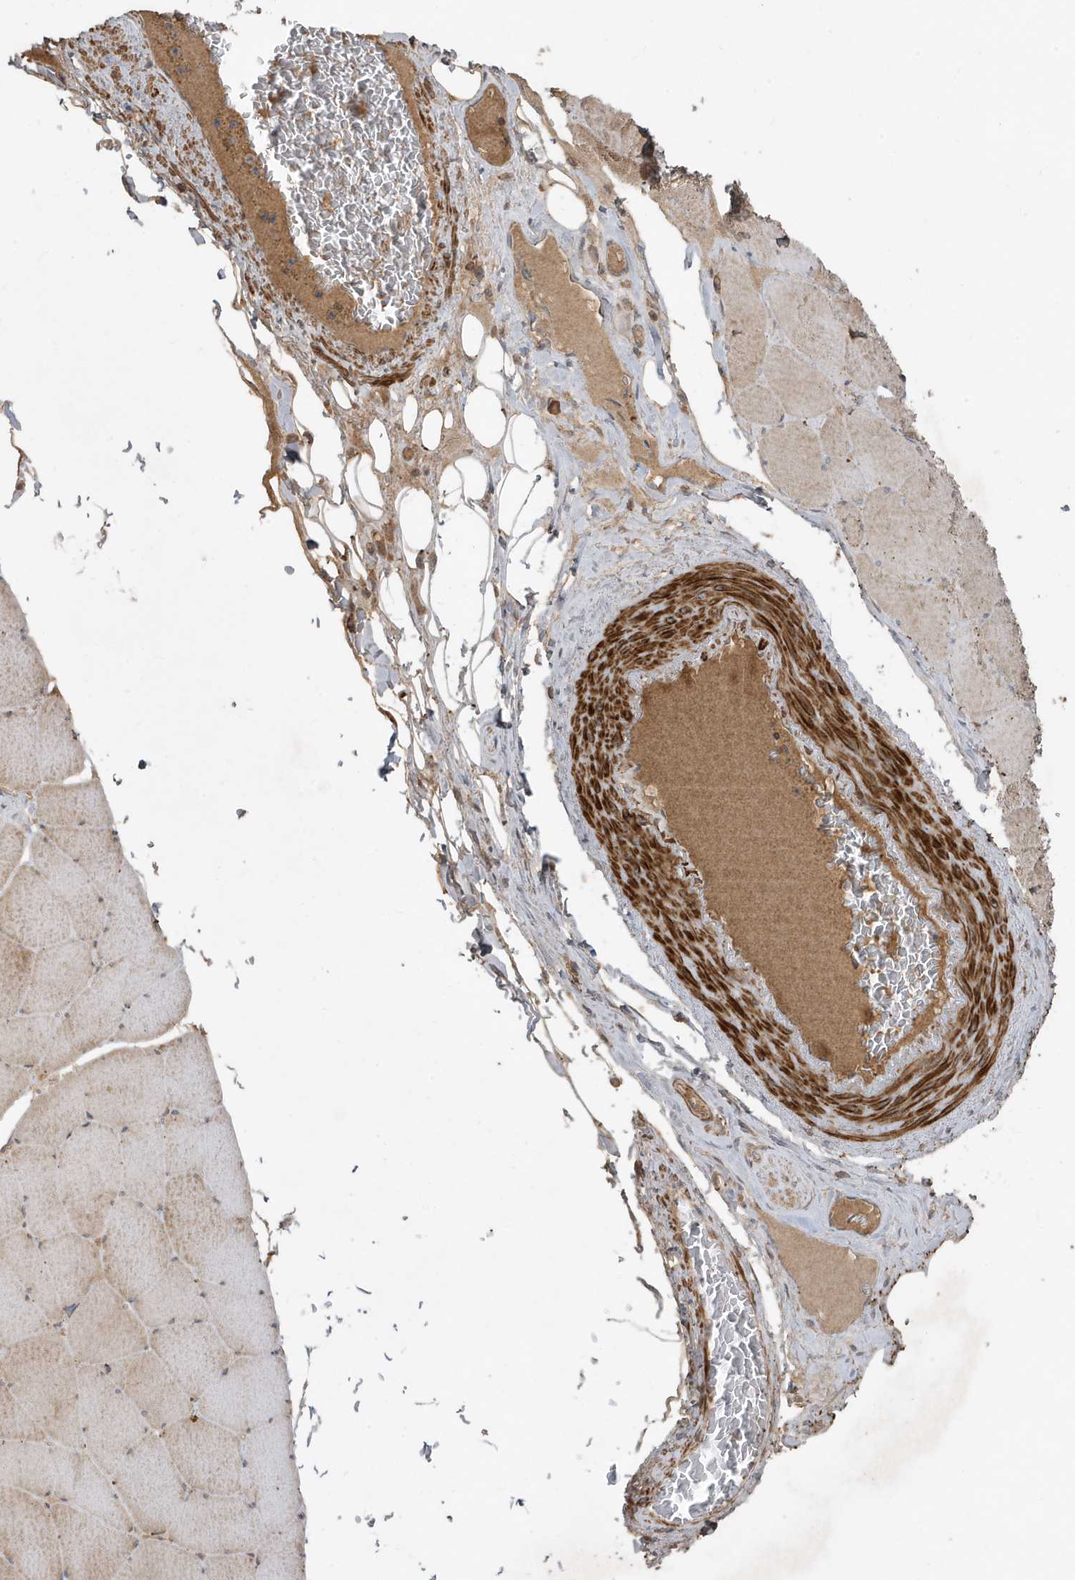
{"staining": {"intensity": "moderate", "quantity": ">75%", "location": "cytoplasmic/membranous"}, "tissue": "skeletal muscle", "cell_type": "Myocytes", "image_type": "normal", "snomed": [{"axis": "morphology", "description": "Normal tissue, NOS"}, {"axis": "topography", "description": "Skeletal muscle"}, {"axis": "topography", "description": "Head-Neck"}], "caption": "An IHC micrograph of benign tissue is shown. Protein staining in brown labels moderate cytoplasmic/membranous positivity in skeletal muscle within myocytes. (Brightfield microscopy of DAB IHC at high magnification).", "gene": "PRRT3", "patient": {"sex": "male", "age": 66}}